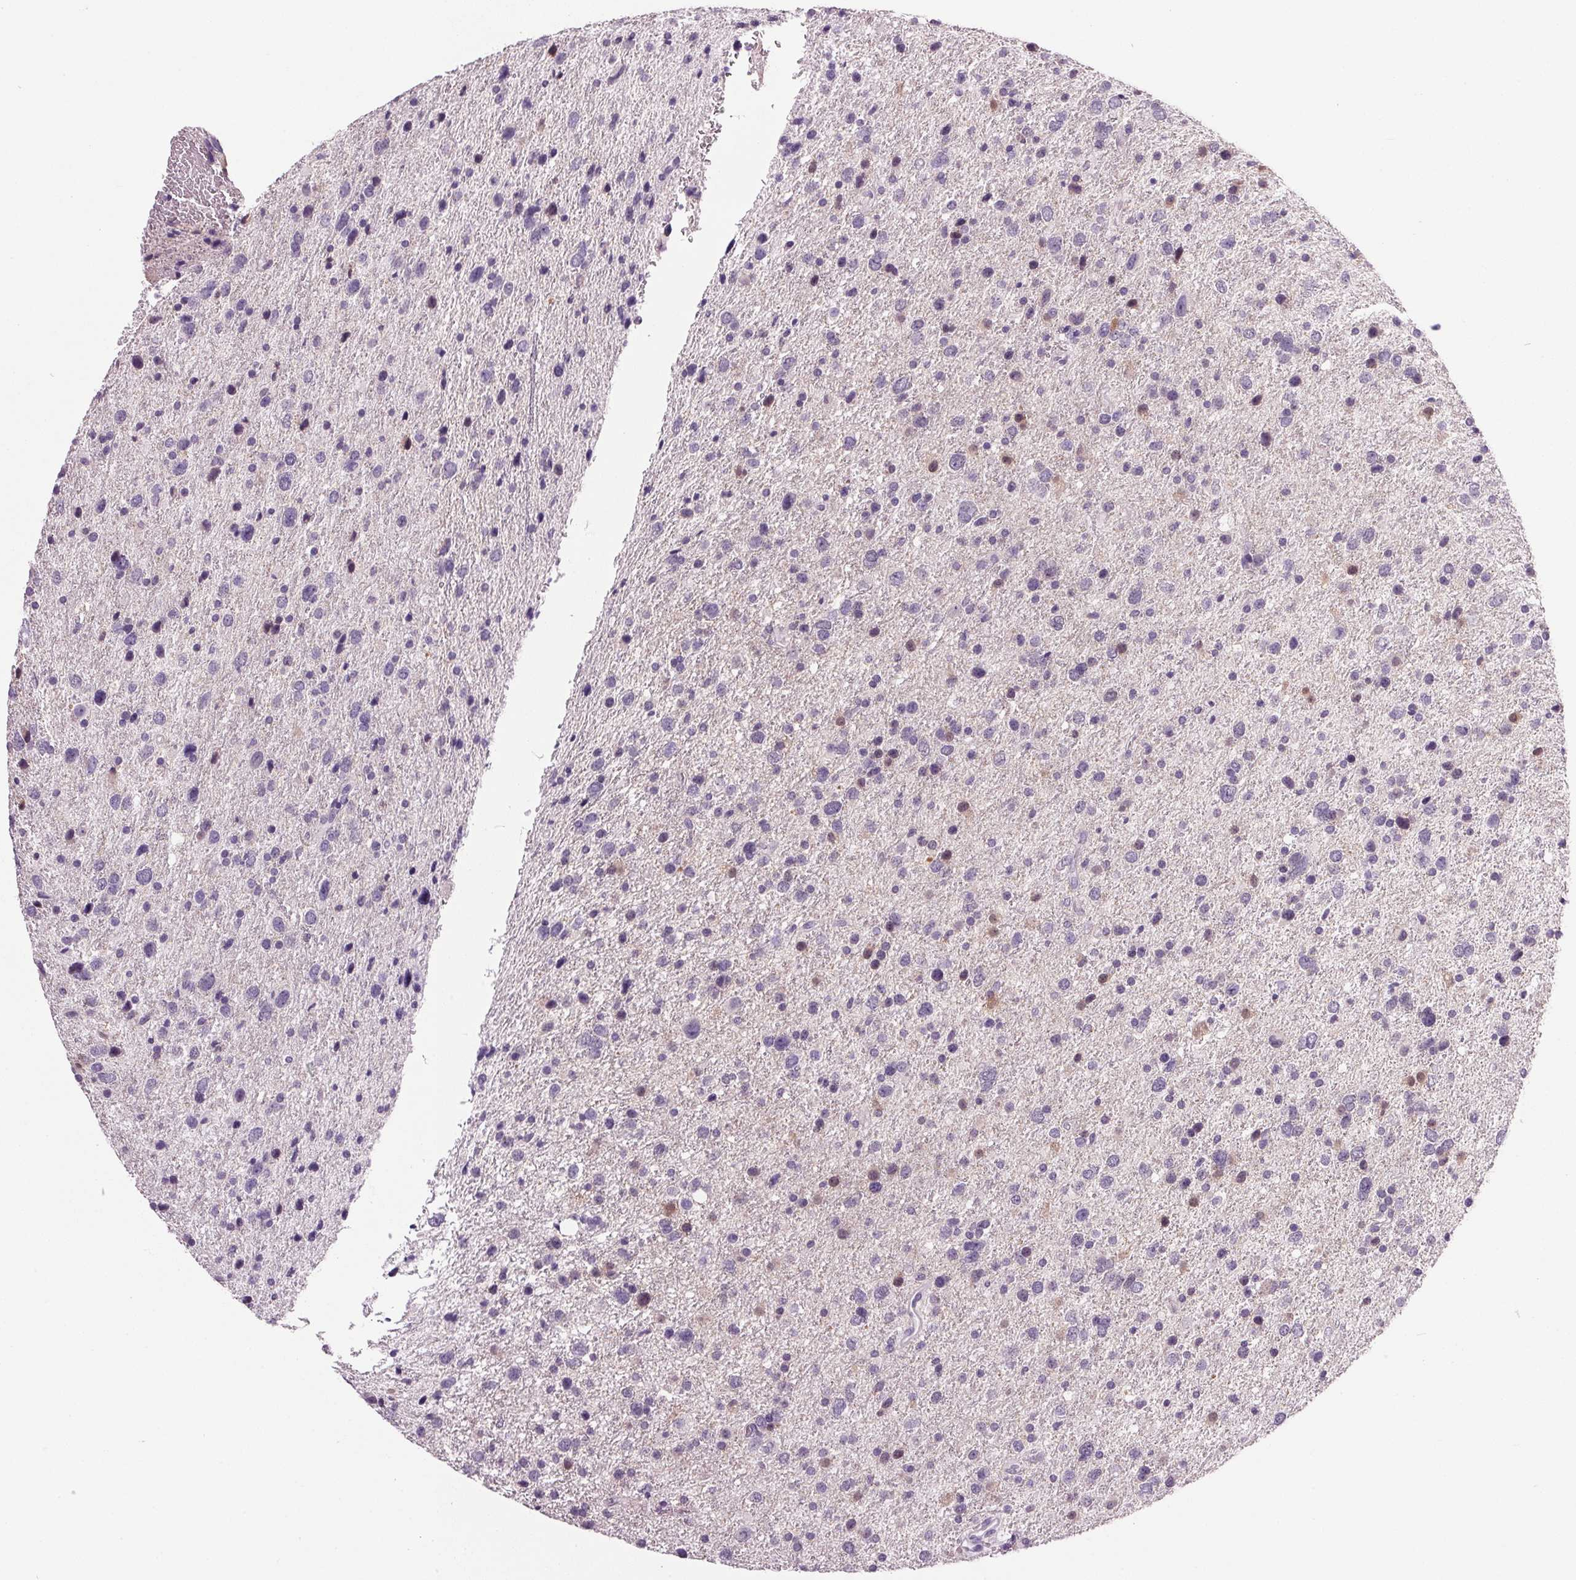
{"staining": {"intensity": "negative", "quantity": "none", "location": "none"}, "tissue": "glioma", "cell_type": "Tumor cells", "image_type": "cancer", "snomed": [{"axis": "morphology", "description": "Glioma, malignant, Low grade"}, {"axis": "topography", "description": "Brain"}], "caption": "Low-grade glioma (malignant) was stained to show a protein in brown. There is no significant positivity in tumor cells.", "gene": "PPP1R1A", "patient": {"sex": "female", "age": 55}}